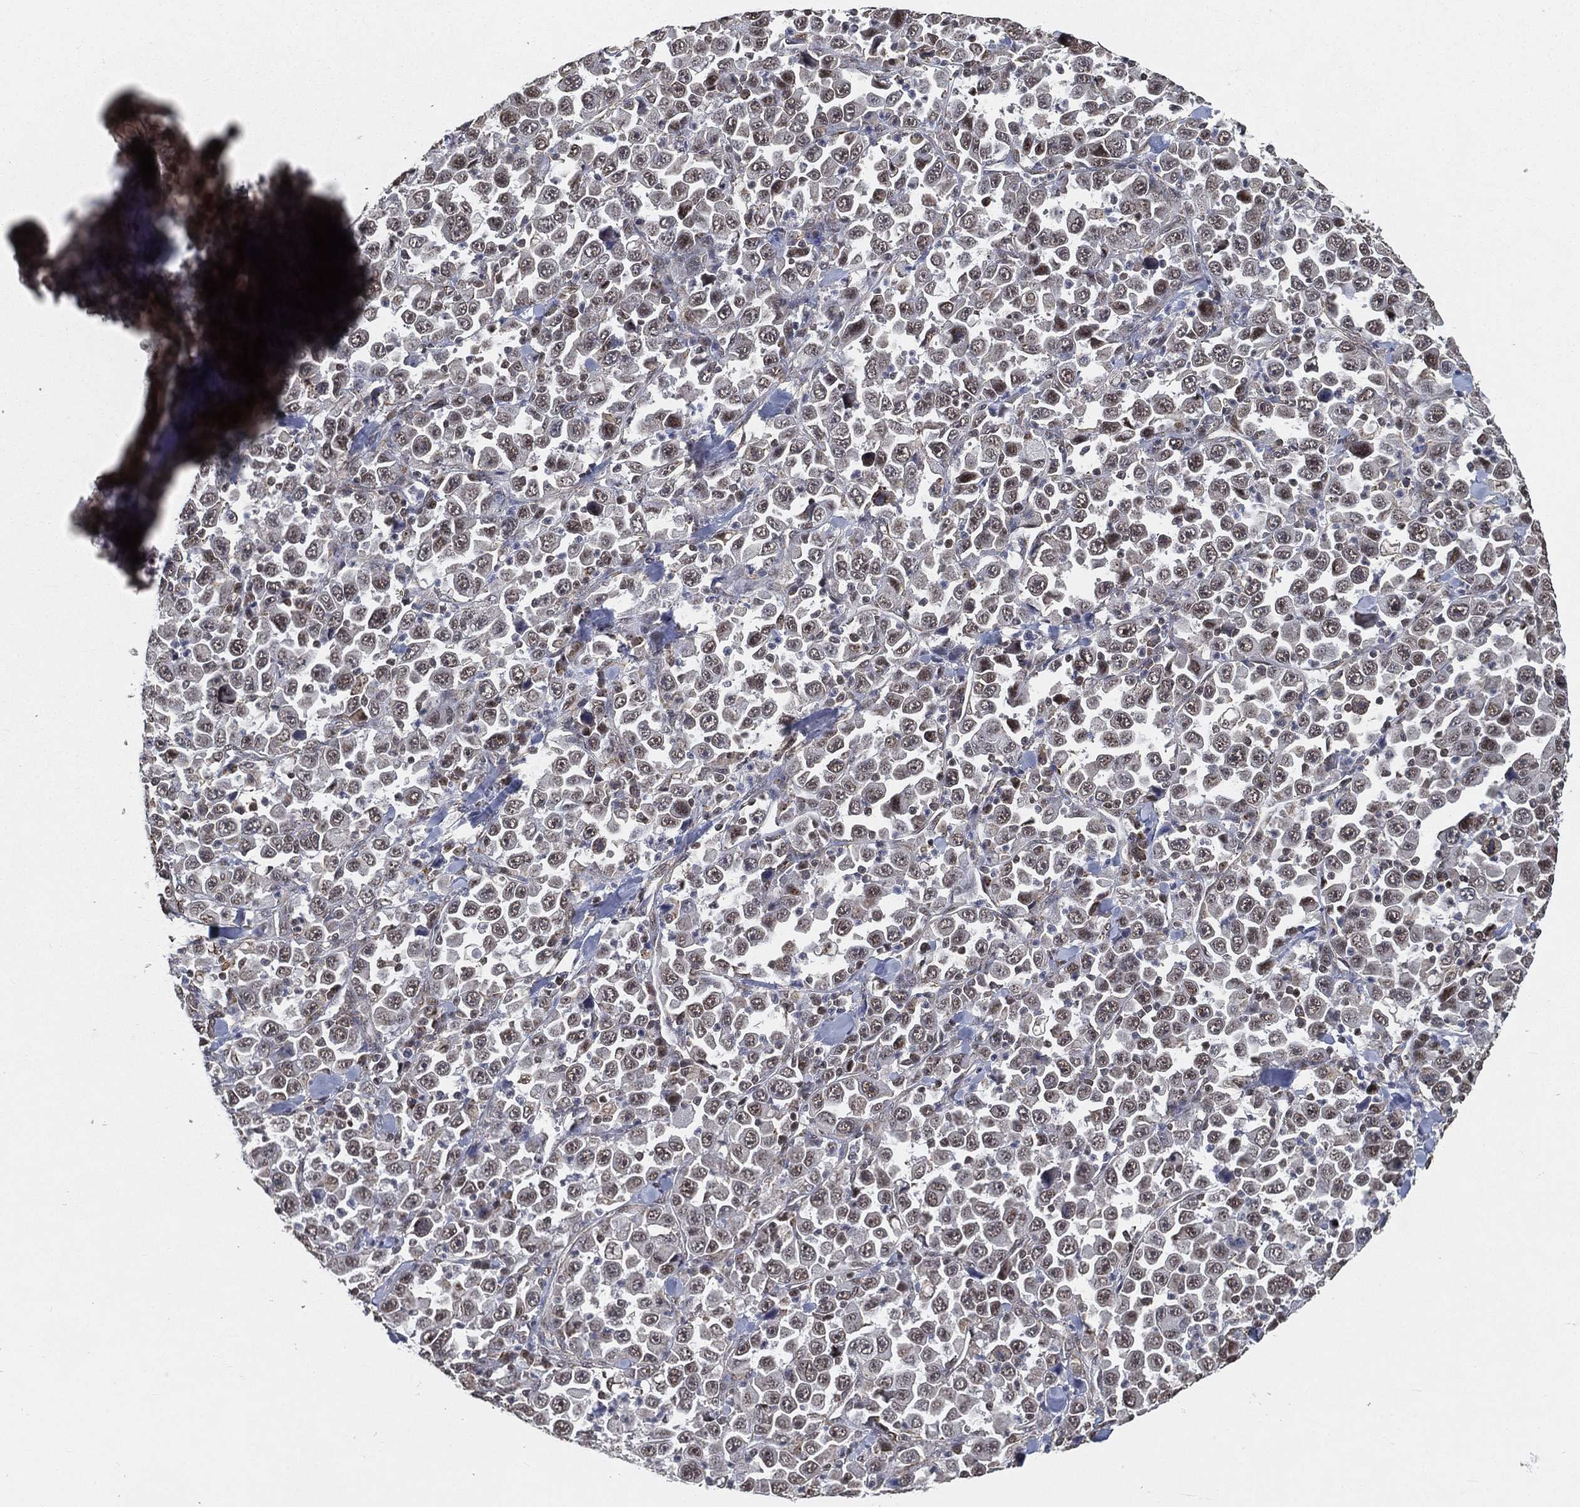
{"staining": {"intensity": "moderate", "quantity": "25%-75%", "location": "nuclear"}, "tissue": "stomach cancer", "cell_type": "Tumor cells", "image_type": "cancer", "snomed": [{"axis": "morphology", "description": "Normal tissue, NOS"}, {"axis": "morphology", "description": "Adenocarcinoma, NOS"}, {"axis": "topography", "description": "Stomach, upper"}, {"axis": "topography", "description": "Stomach"}], "caption": "Protein staining shows moderate nuclear positivity in about 25%-75% of tumor cells in stomach adenocarcinoma.", "gene": "RSRC2", "patient": {"sex": "male", "age": 59}}